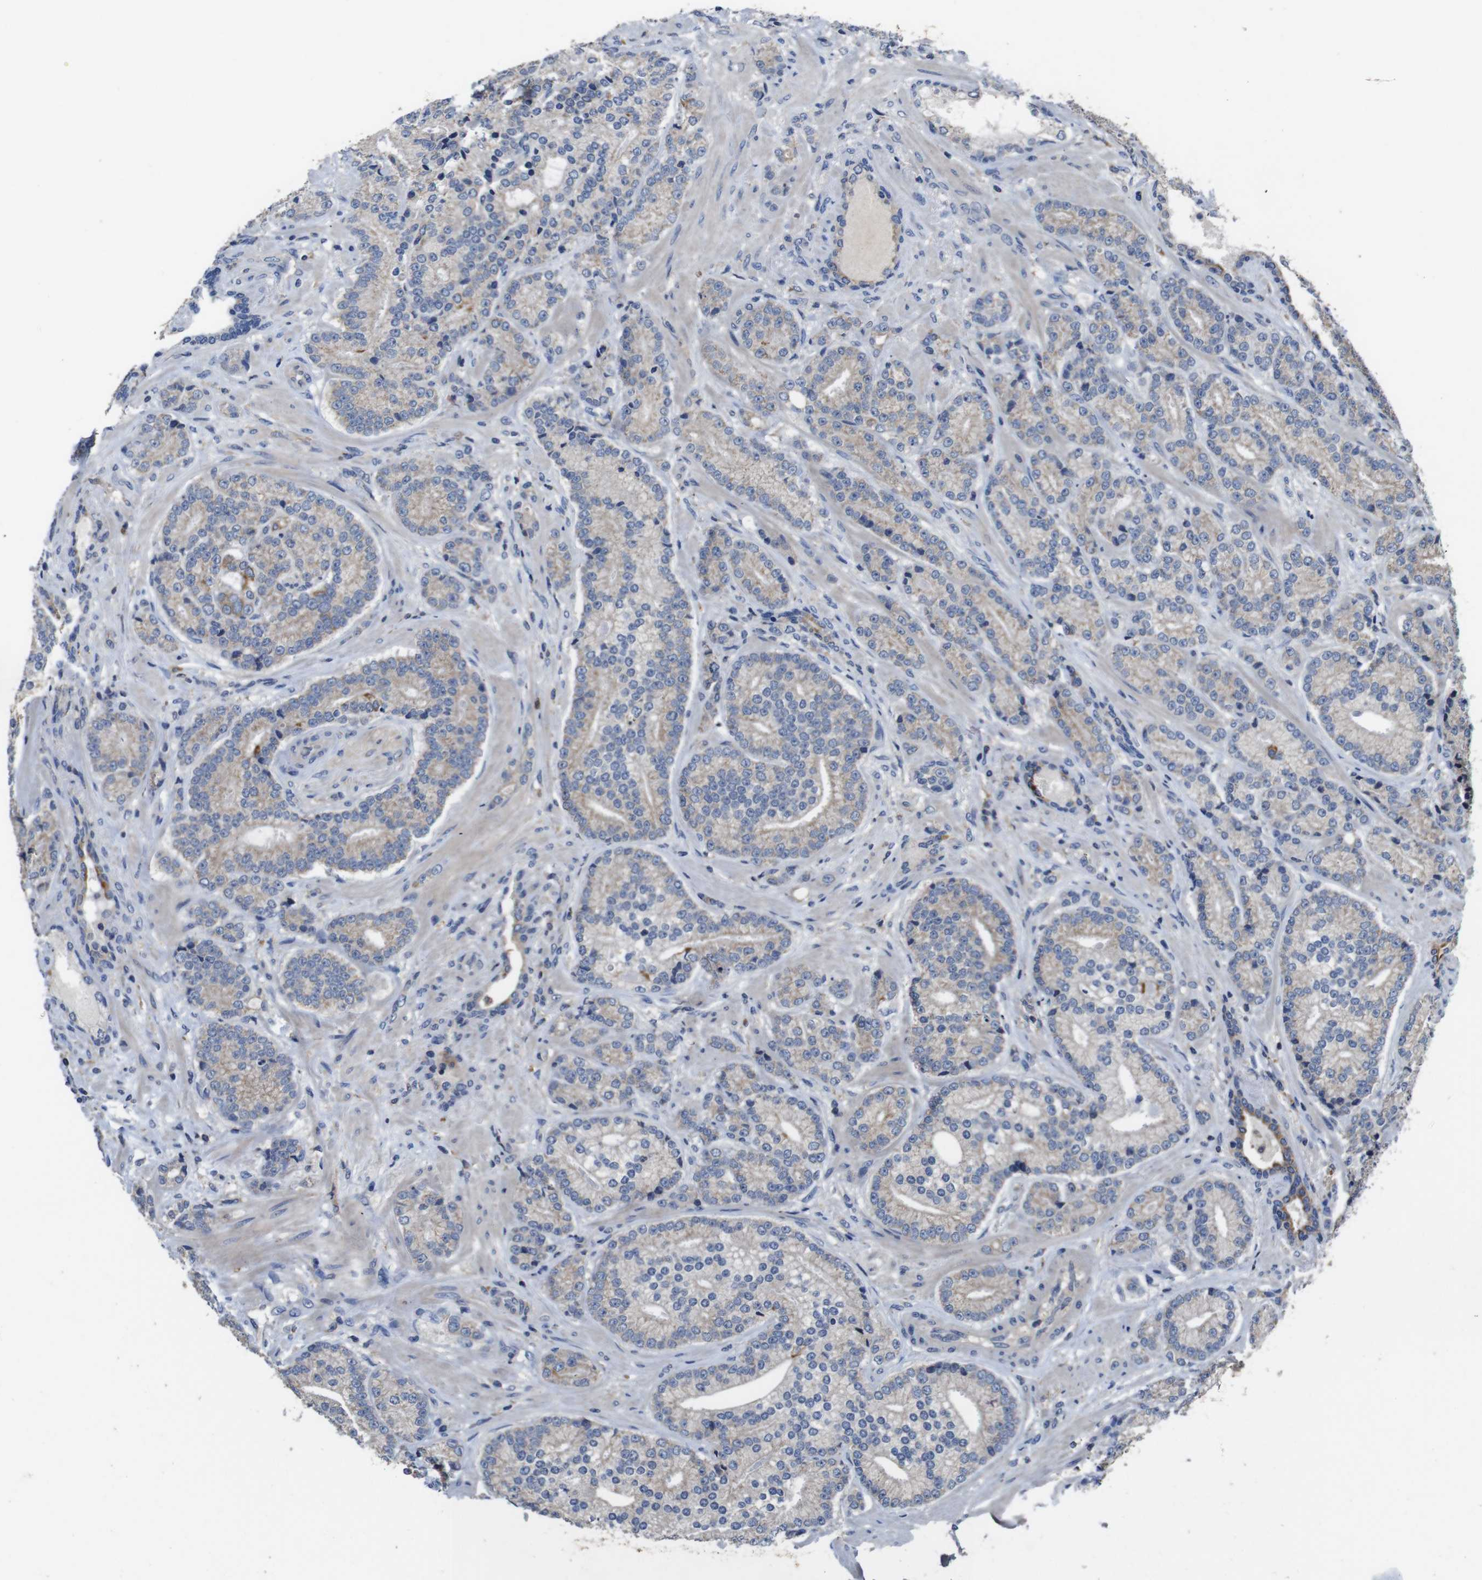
{"staining": {"intensity": "weak", "quantity": "<25%", "location": "cytoplasmic/membranous"}, "tissue": "prostate cancer", "cell_type": "Tumor cells", "image_type": "cancer", "snomed": [{"axis": "morphology", "description": "Adenocarcinoma, High grade"}, {"axis": "topography", "description": "Prostate"}], "caption": "Tumor cells show no significant protein staining in prostate cancer. (DAB (3,3'-diaminobenzidine) IHC, high magnification).", "gene": "GLIPR1", "patient": {"sex": "male", "age": 61}}